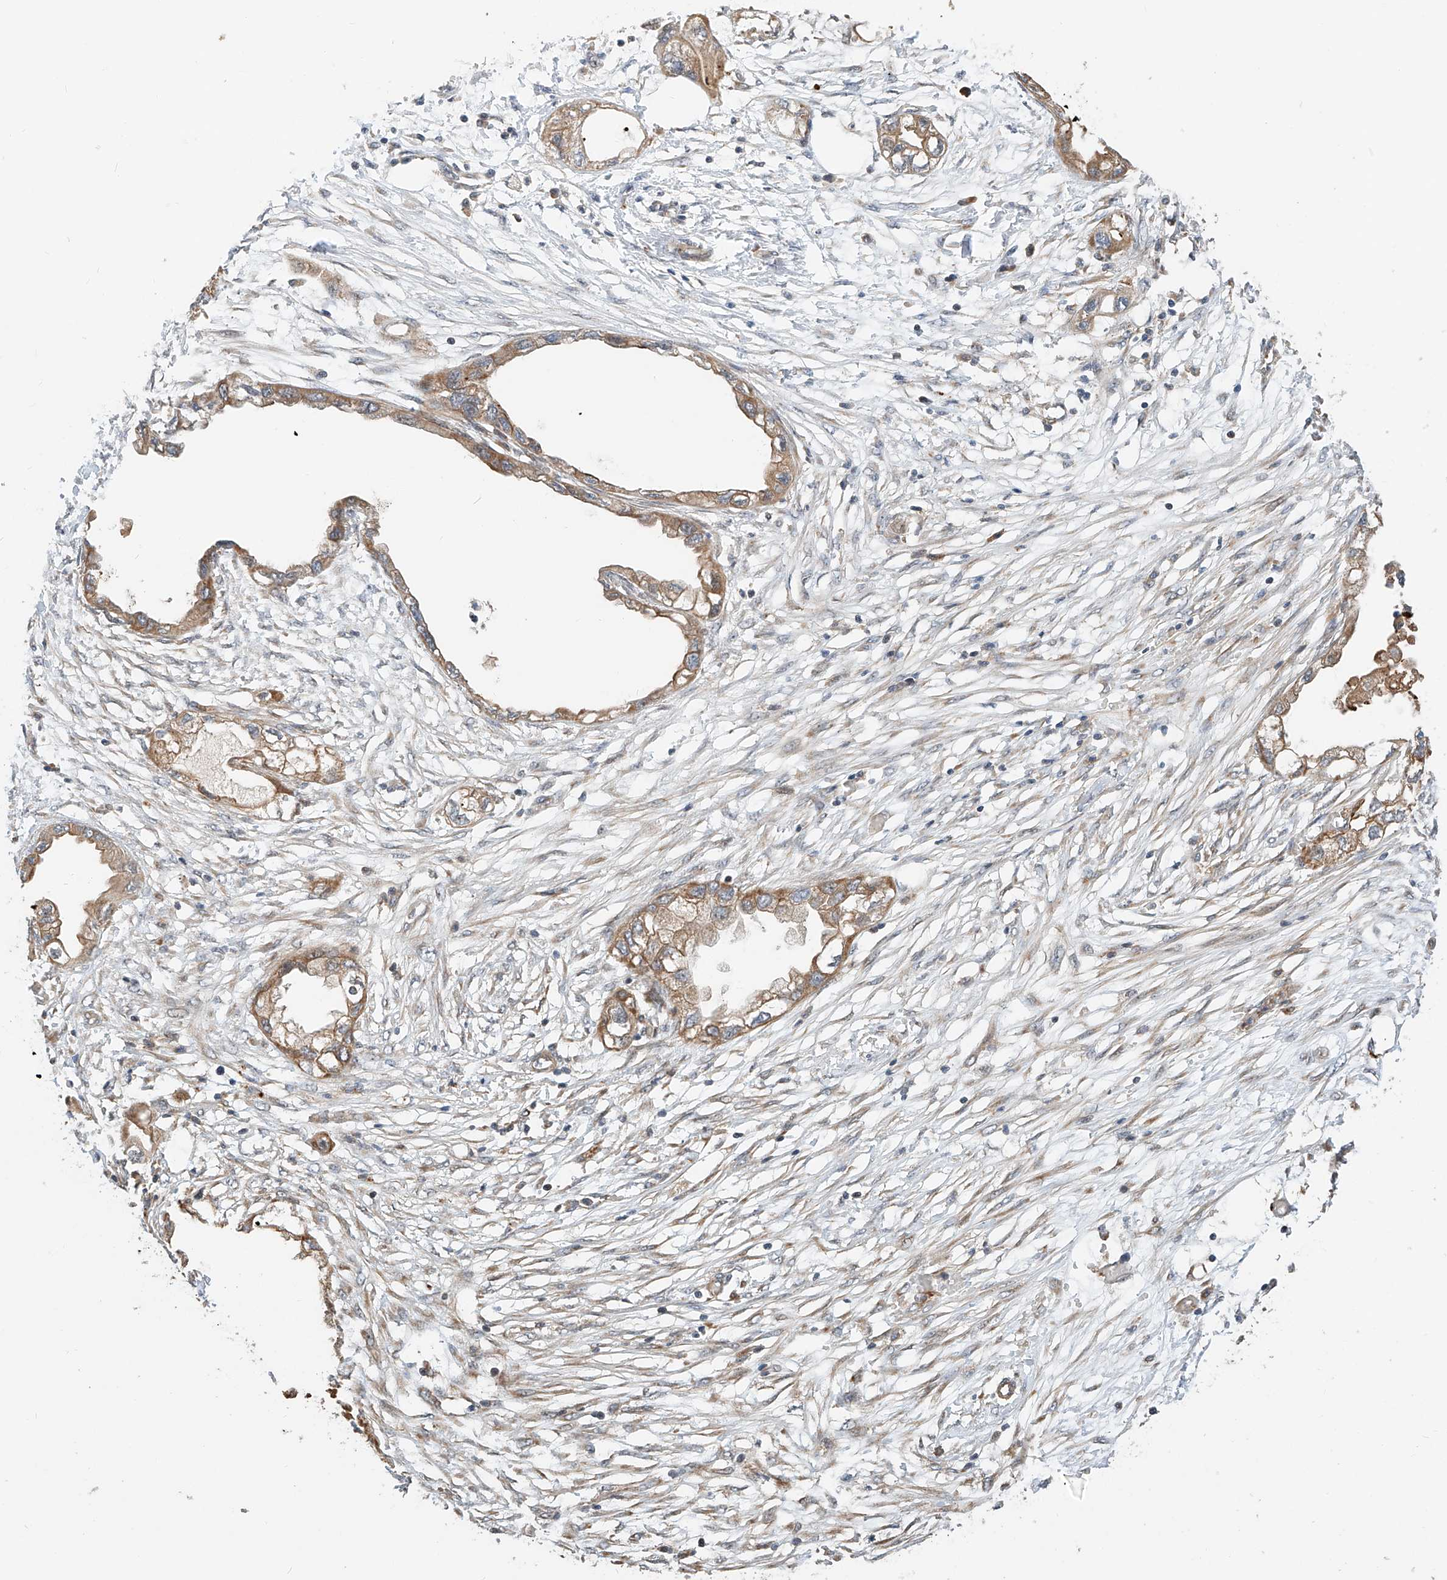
{"staining": {"intensity": "moderate", "quantity": ">75%", "location": "cytoplasmic/membranous"}, "tissue": "endometrial cancer", "cell_type": "Tumor cells", "image_type": "cancer", "snomed": [{"axis": "morphology", "description": "Adenocarcinoma, NOS"}, {"axis": "morphology", "description": "Adenocarcinoma, metastatic, NOS"}, {"axis": "topography", "description": "Adipose tissue"}, {"axis": "topography", "description": "Endometrium"}], "caption": "Moderate cytoplasmic/membranous protein positivity is present in approximately >75% of tumor cells in adenocarcinoma (endometrial).", "gene": "CPAMD8", "patient": {"sex": "female", "age": 67}}